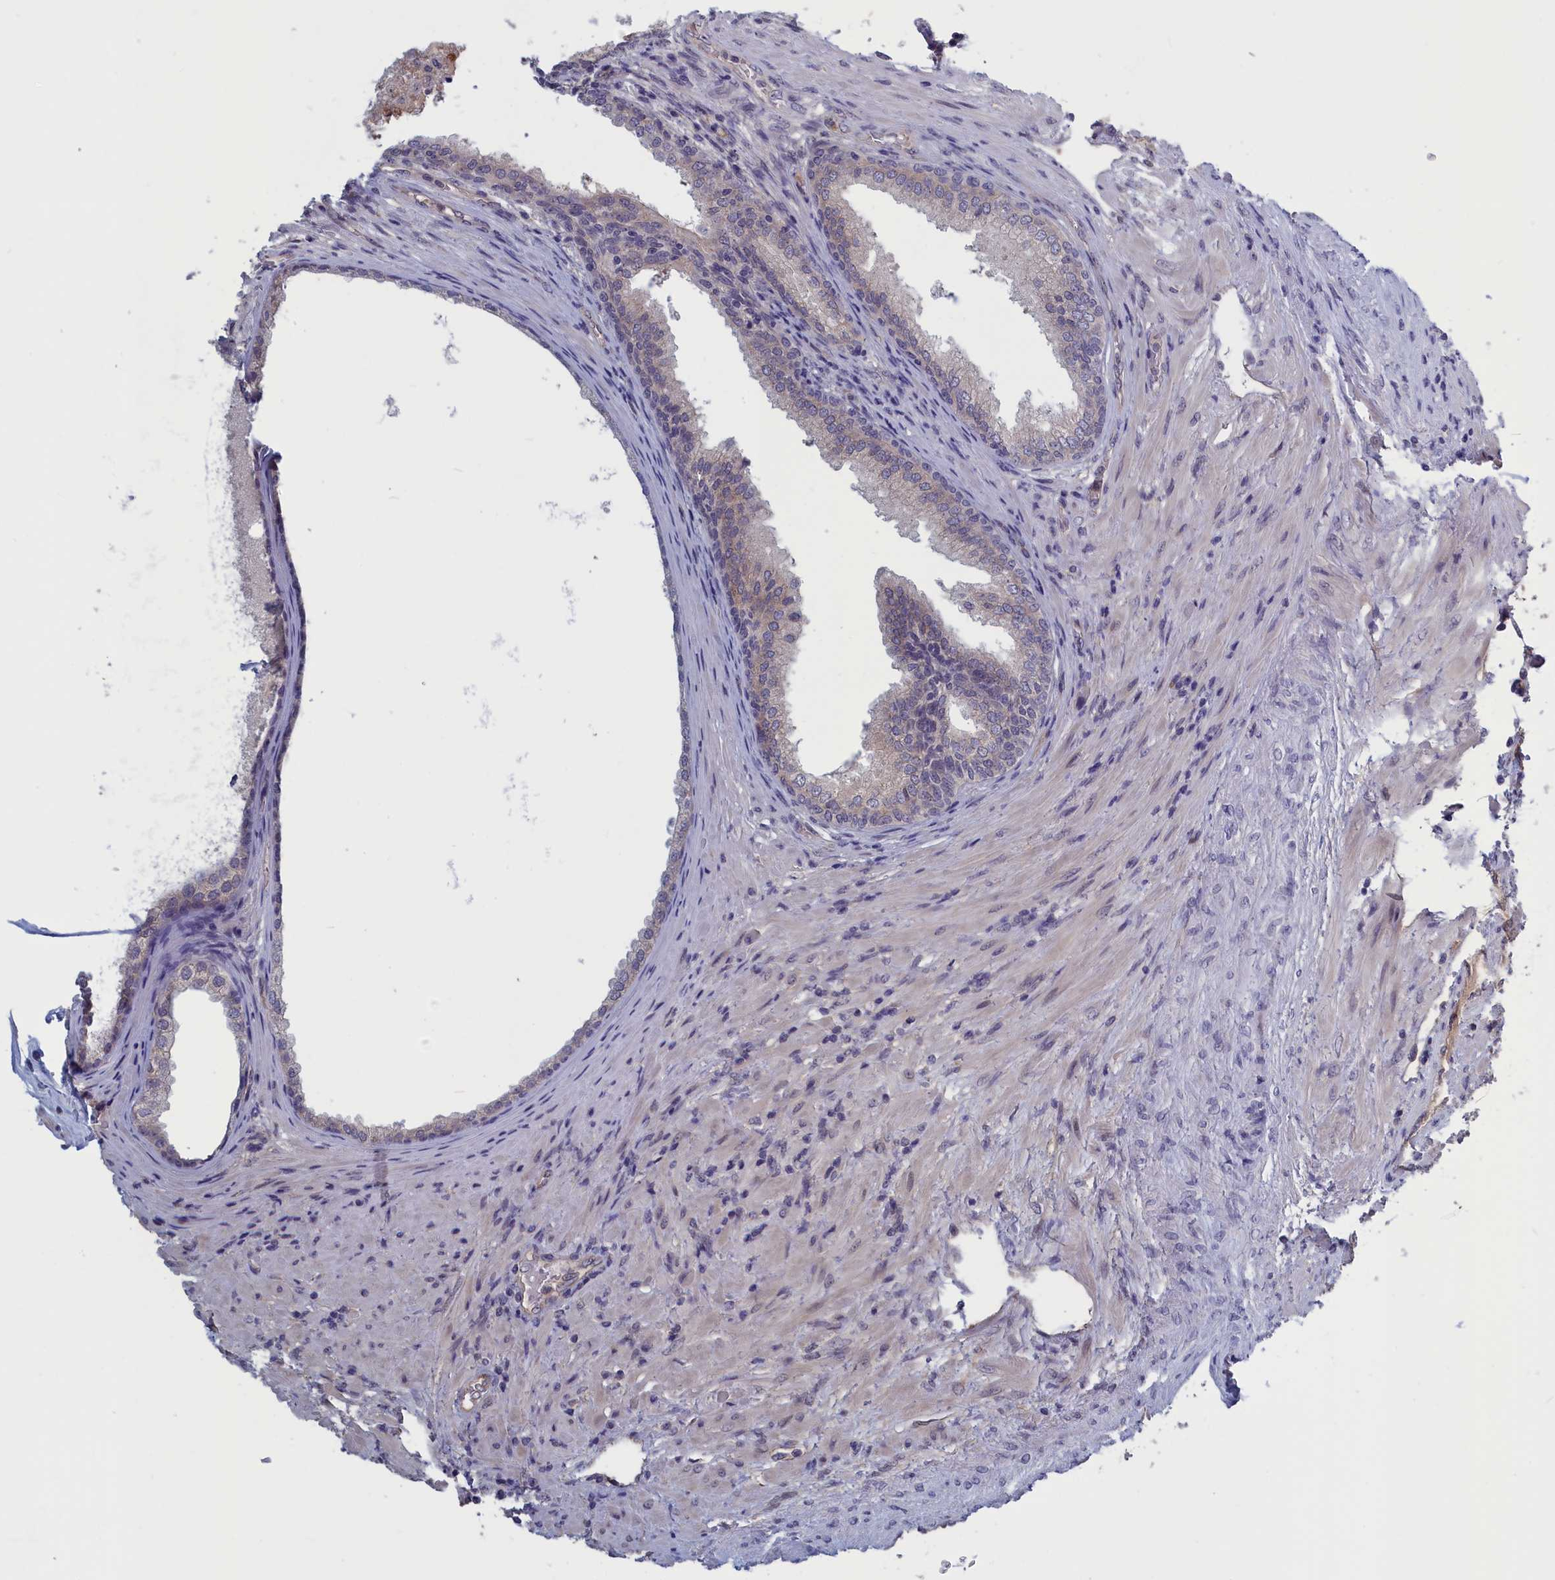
{"staining": {"intensity": "weak", "quantity": "<25%", "location": "cytoplasmic/membranous"}, "tissue": "prostate", "cell_type": "Glandular cells", "image_type": "normal", "snomed": [{"axis": "morphology", "description": "Normal tissue, NOS"}, {"axis": "topography", "description": "Prostate"}], "caption": "High power microscopy histopathology image of an immunohistochemistry (IHC) image of unremarkable prostate, revealing no significant expression in glandular cells.", "gene": "PLP2", "patient": {"sex": "male", "age": 76}}